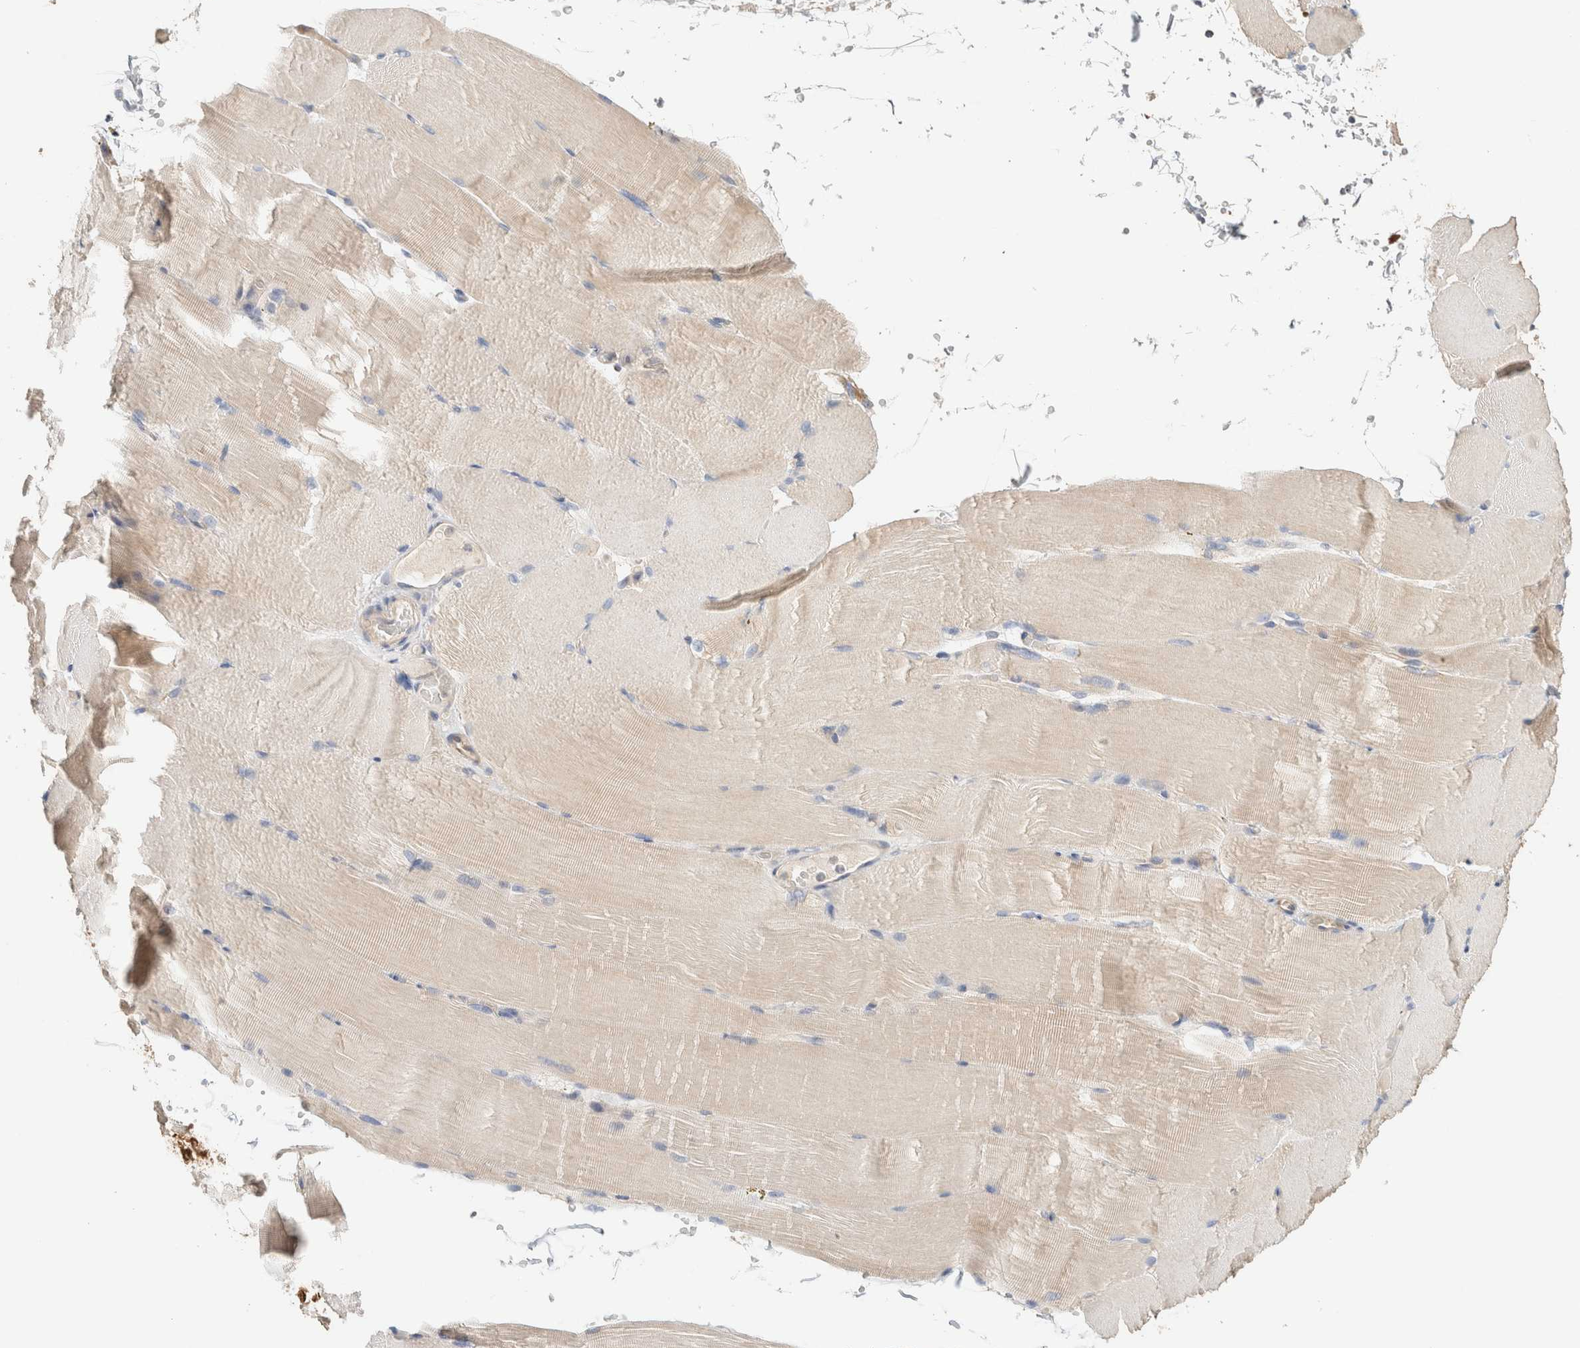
{"staining": {"intensity": "weak", "quantity": "25%-75%", "location": "cytoplasmic/membranous"}, "tissue": "skeletal muscle", "cell_type": "Myocytes", "image_type": "normal", "snomed": [{"axis": "morphology", "description": "Normal tissue, NOS"}, {"axis": "topography", "description": "Skeletal muscle"}, {"axis": "topography", "description": "Parathyroid gland"}], "caption": "Normal skeletal muscle reveals weak cytoplasmic/membranous staining in about 25%-75% of myocytes.", "gene": "B3GNTL1", "patient": {"sex": "female", "age": 37}}